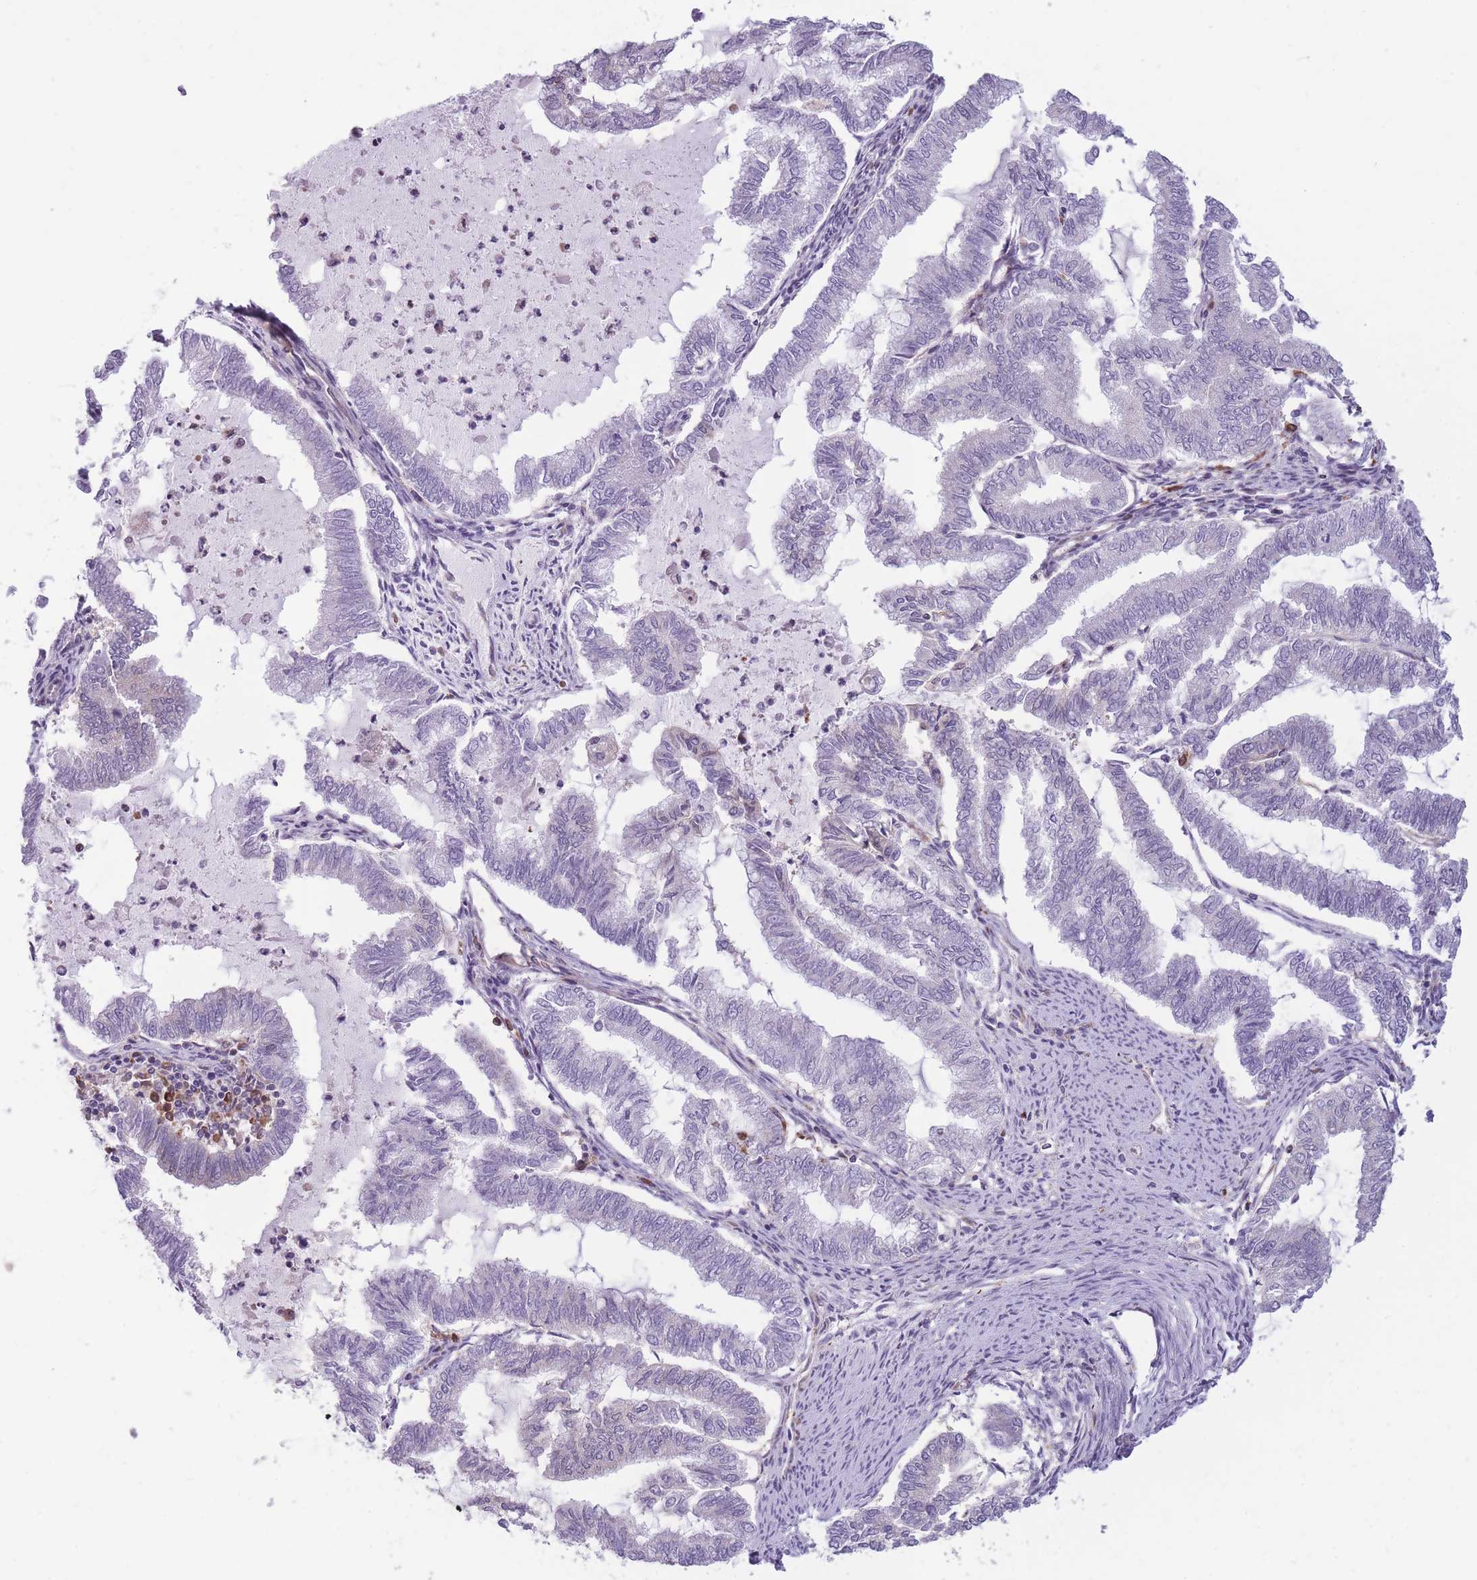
{"staining": {"intensity": "negative", "quantity": "none", "location": "none"}, "tissue": "endometrial cancer", "cell_type": "Tumor cells", "image_type": "cancer", "snomed": [{"axis": "morphology", "description": "Adenocarcinoma, NOS"}, {"axis": "topography", "description": "Endometrium"}], "caption": "This is a histopathology image of immunohistochemistry staining of endometrial adenocarcinoma, which shows no staining in tumor cells.", "gene": "TMEM121", "patient": {"sex": "female", "age": 79}}